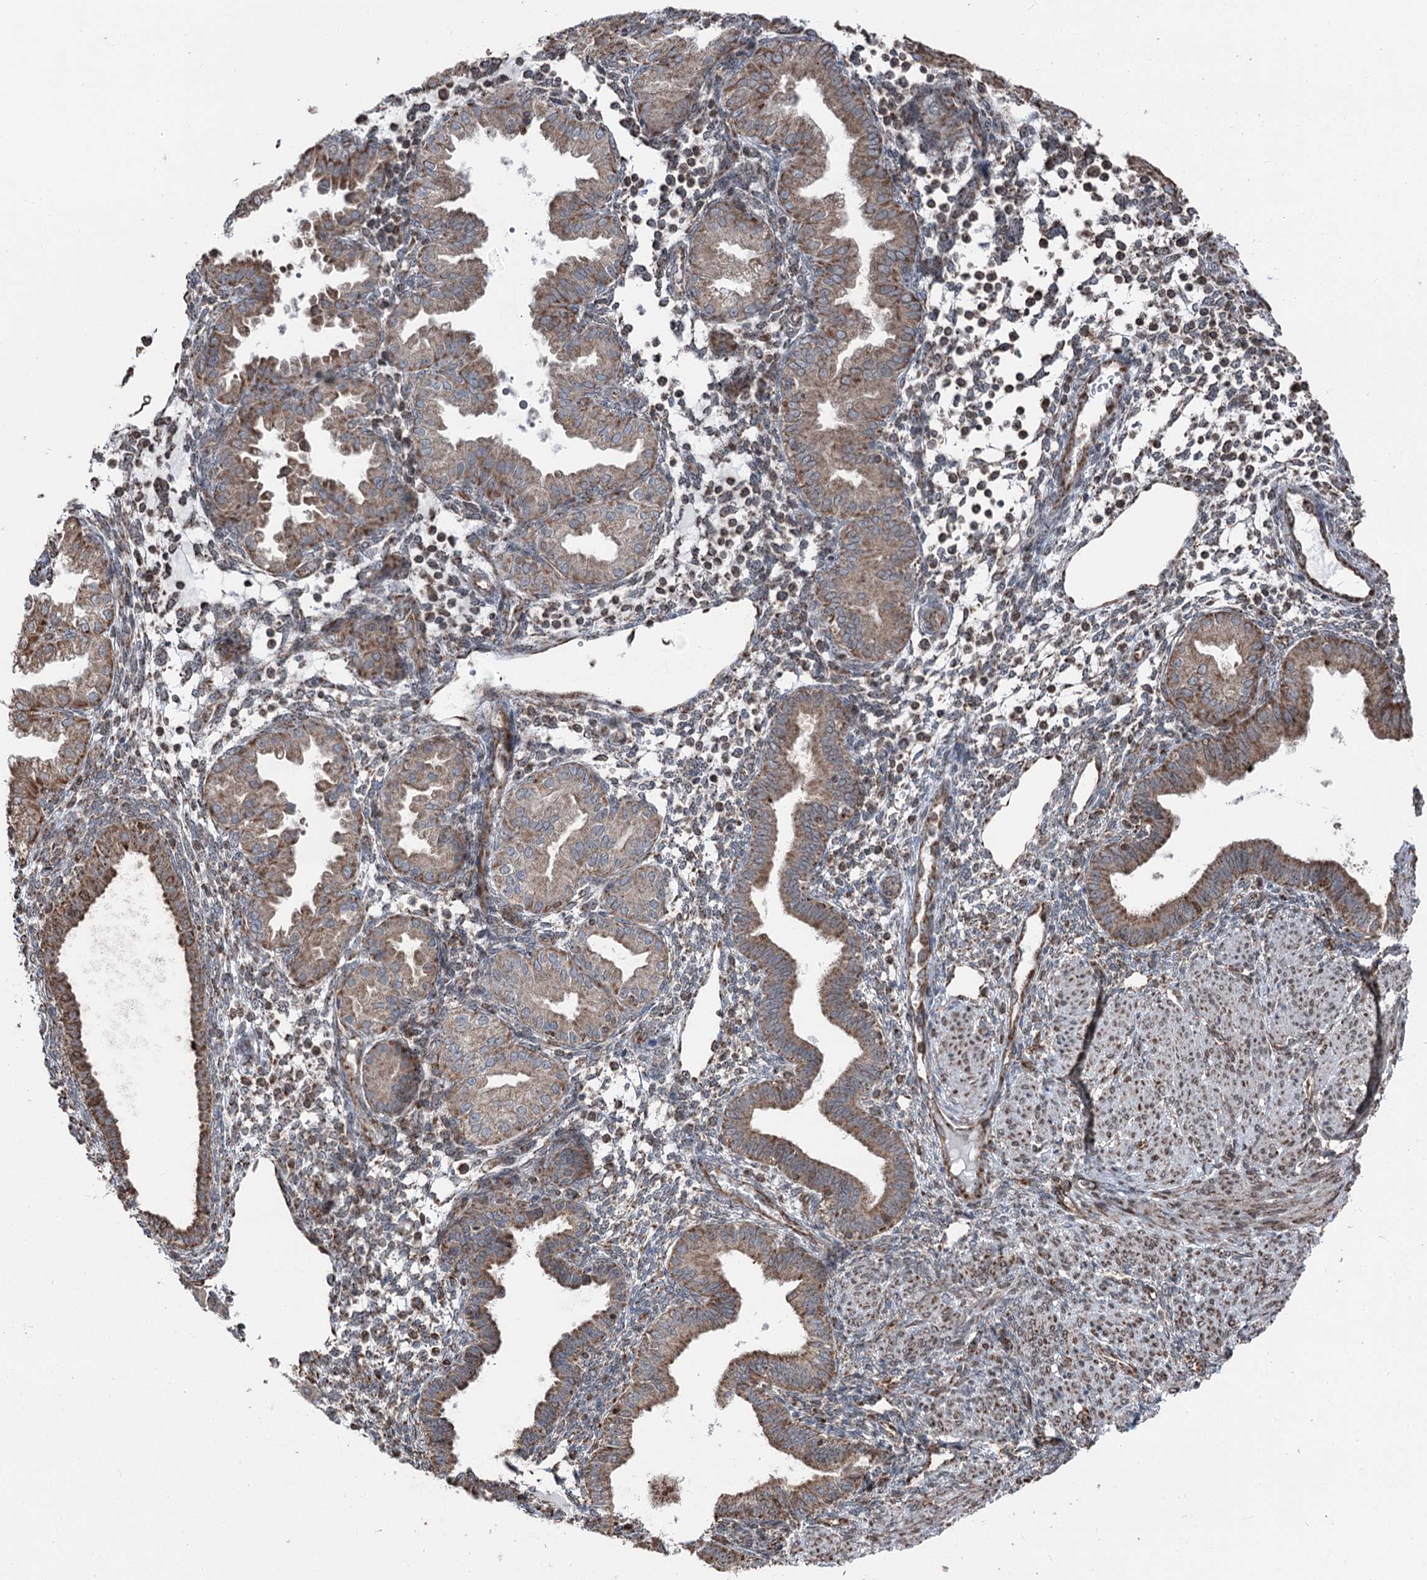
{"staining": {"intensity": "weak", "quantity": "25%-75%", "location": "cytoplasmic/membranous"}, "tissue": "endometrium", "cell_type": "Cells in endometrial stroma", "image_type": "normal", "snomed": [{"axis": "morphology", "description": "Normal tissue, NOS"}, {"axis": "topography", "description": "Endometrium"}], "caption": "Protein expression analysis of normal endometrium reveals weak cytoplasmic/membranous positivity in about 25%-75% of cells in endometrial stroma.", "gene": "STEEP1", "patient": {"sex": "female", "age": 53}}